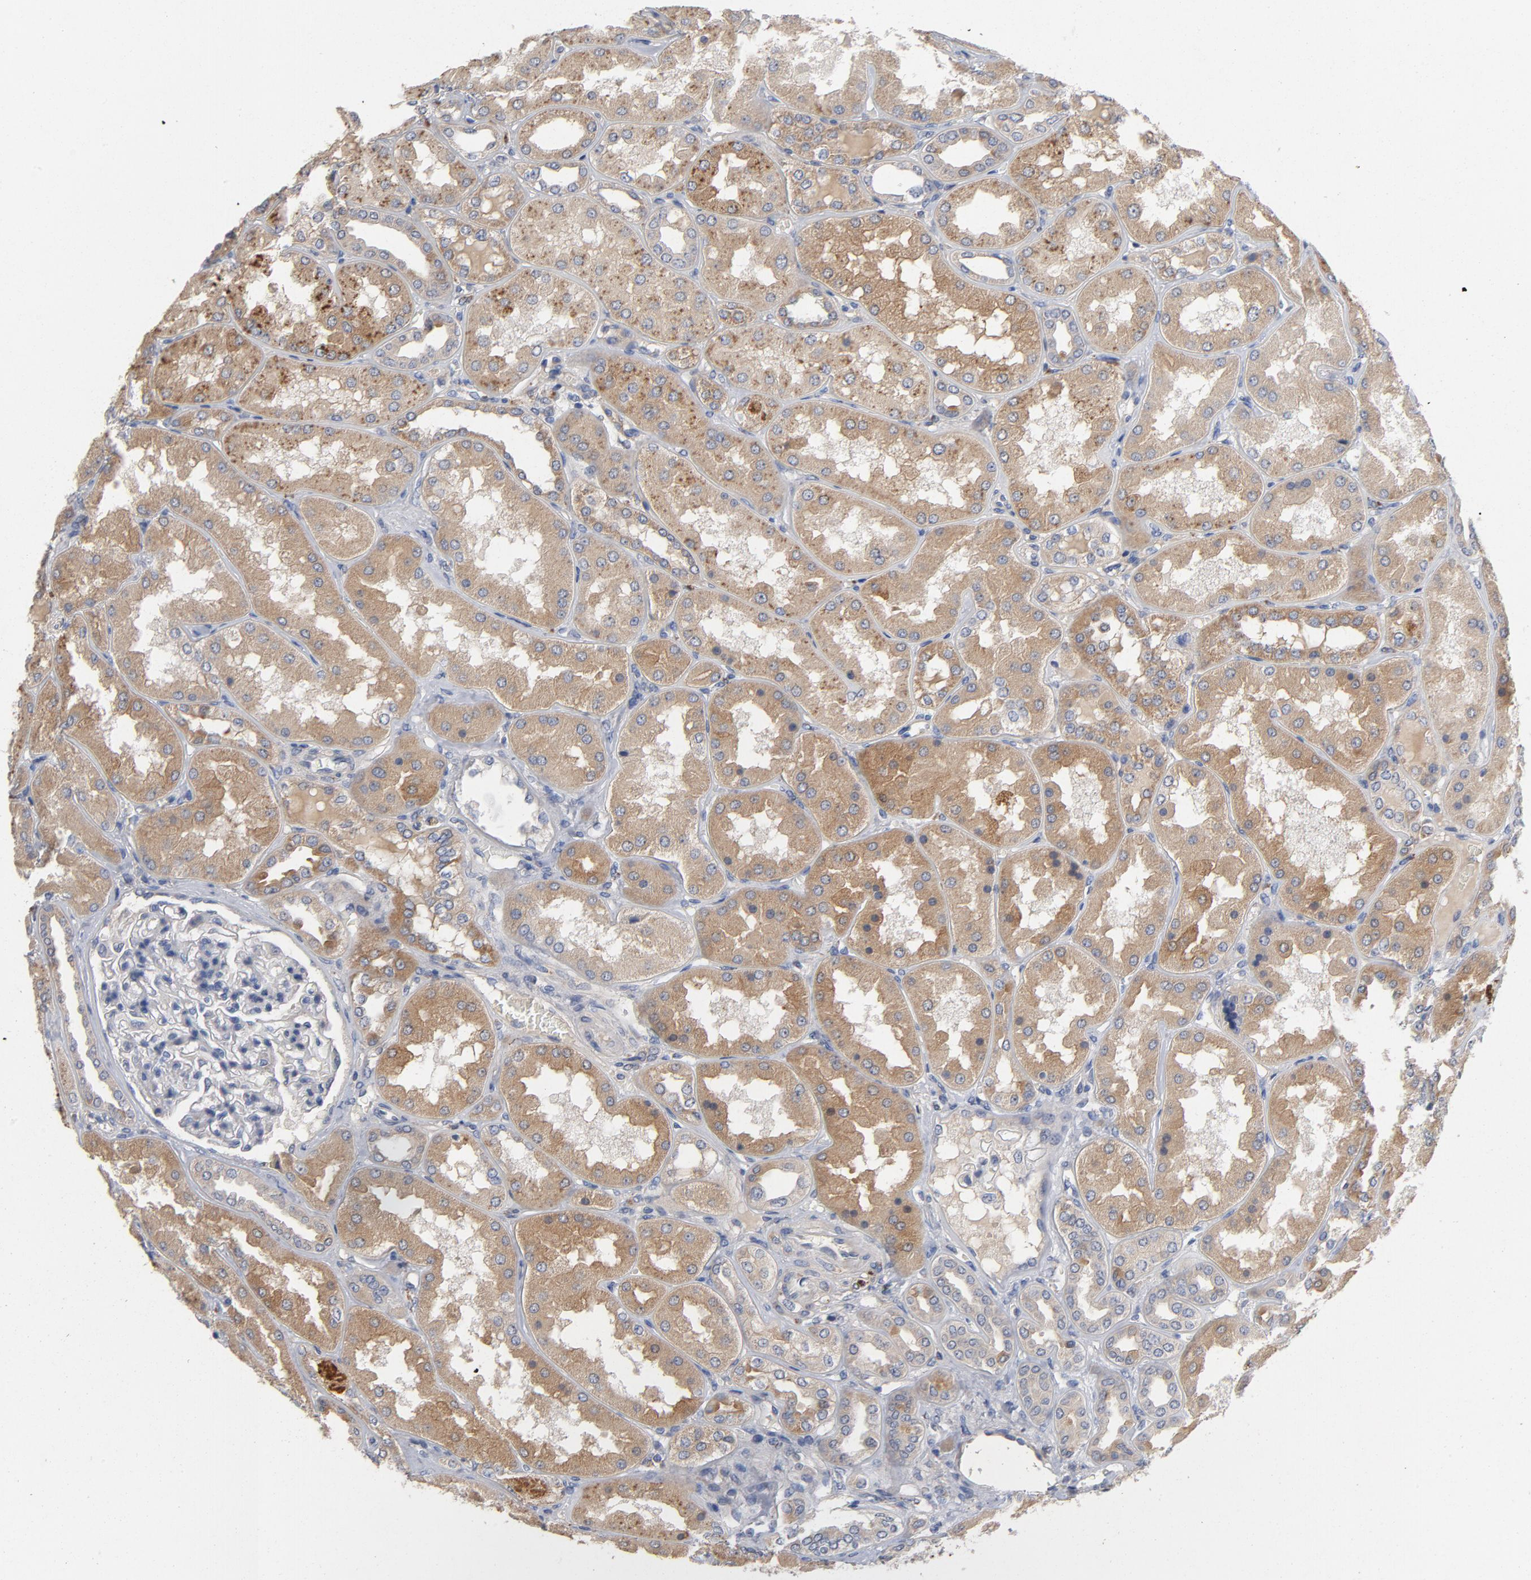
{"staining": {"intensity": "negative", "quantity": "none", "location": "none"}, "tissue": "kidney", "cell_type": "Cells in glomeruli", "image_type": "normal", "snomed": [{"axis": "morphology", "description": "Normal tissue, NOS"}, {"axis": "topography", "description": "Kidney"}], "caption": "Immunohistochemical staining of unremarkable human kidney demonstrates no significant staining in cells in glomeruli. (Immunohistochemistry, brightfield microscopy, high magnification).", "gene": "CCDC134", "patient": {"sex": "female", "age": 56}}